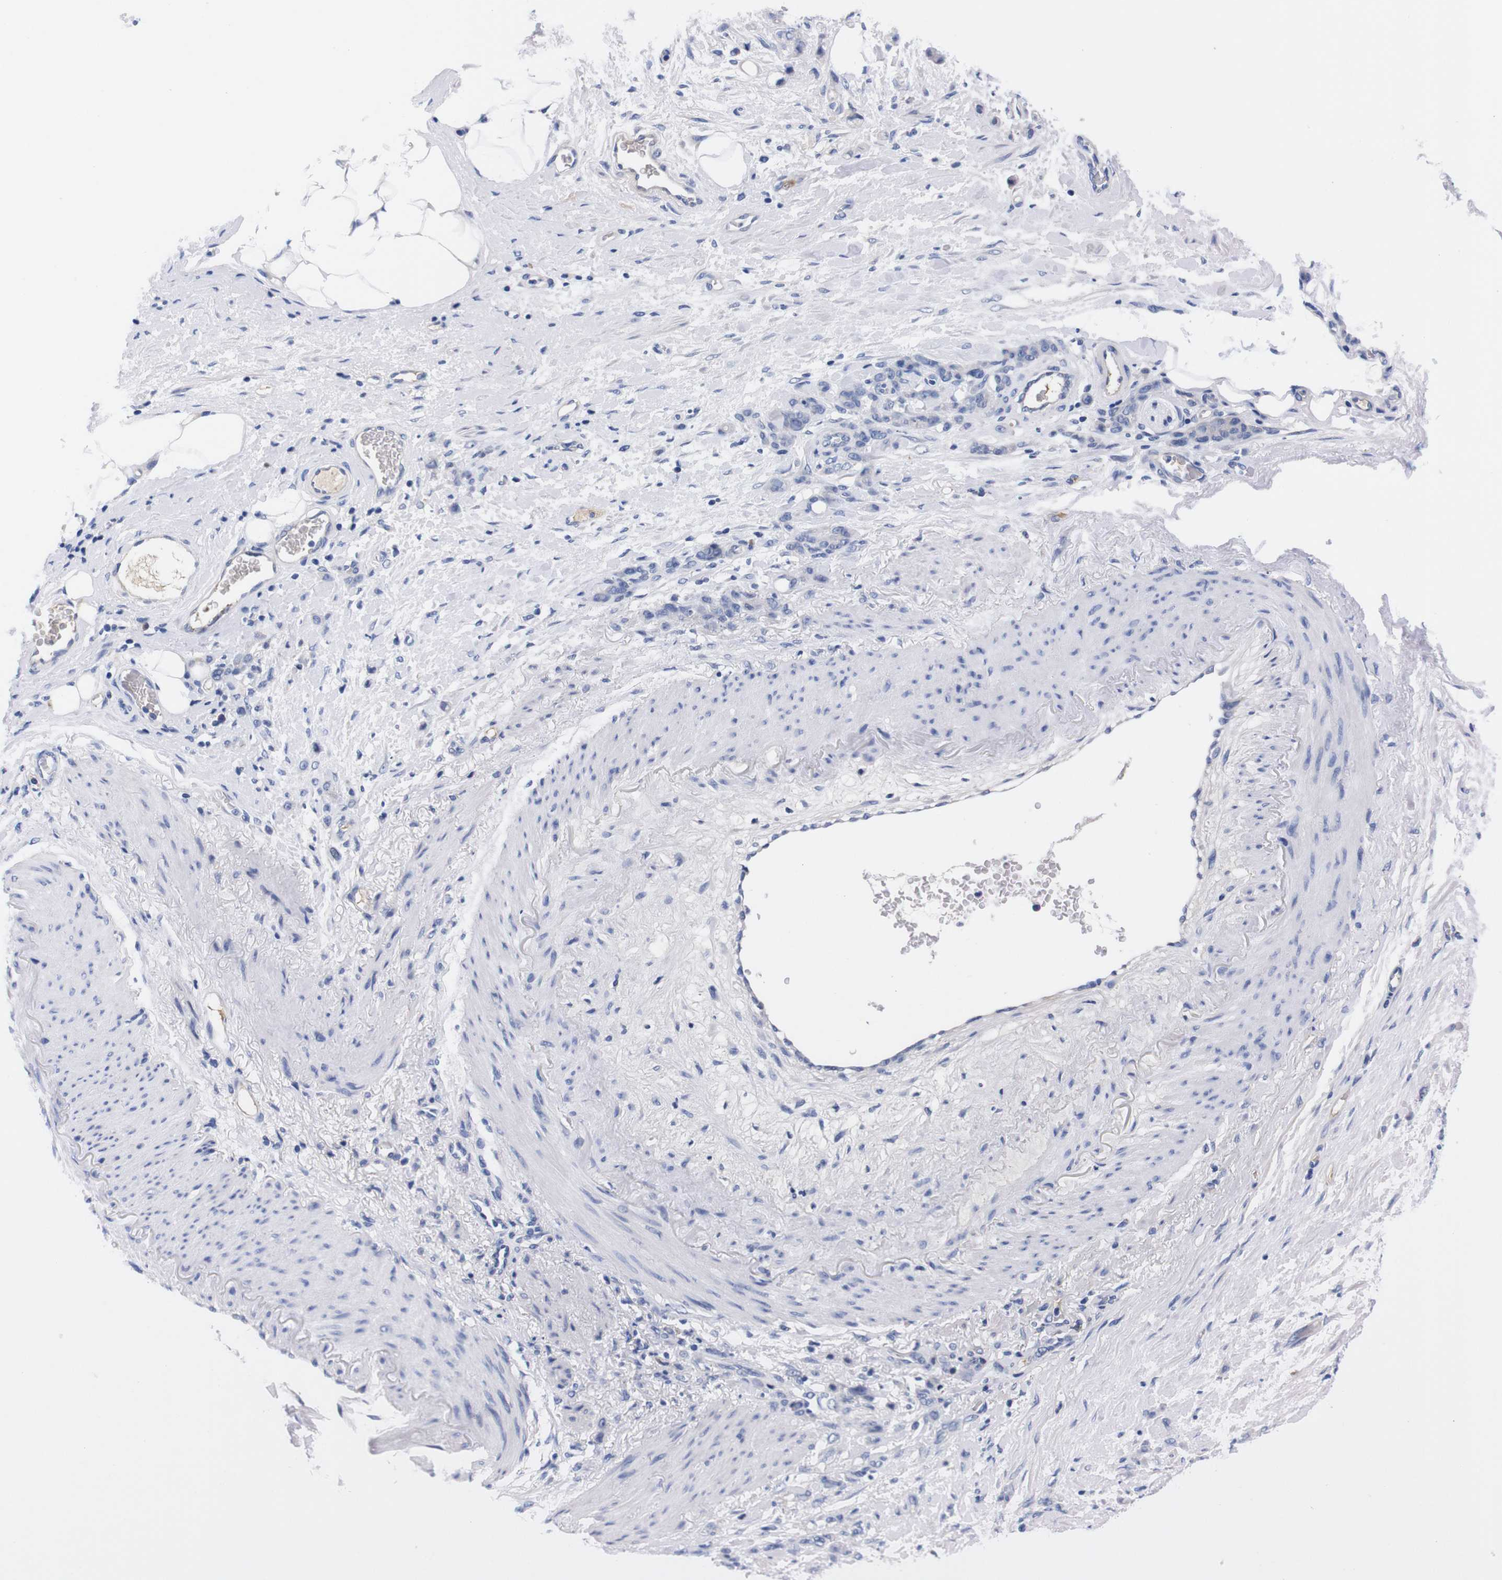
{"staining": {"intensity": "negative", "quantity": "none", "location": "none"}, "tissue": "stomach cancer", "cell_type": "Tumor cells", "image_type": "cancer", "snomed": [{"axis": "morphology", "description": "Adenocarcinoma, NOS"}, {"axis": "topography", "description": "Stomach"}], "caption": "Stomach cancer (adenocarcinoma) was stained to show a protein in brown. There is no significant staining in tumor cells. Brightfield microscopy of IHC stained with DAB (brown) and hematoxylin (blue), captured at high magnification.", "gene": "FAM210A", "patient": {"sex": "male", "age": 82}}